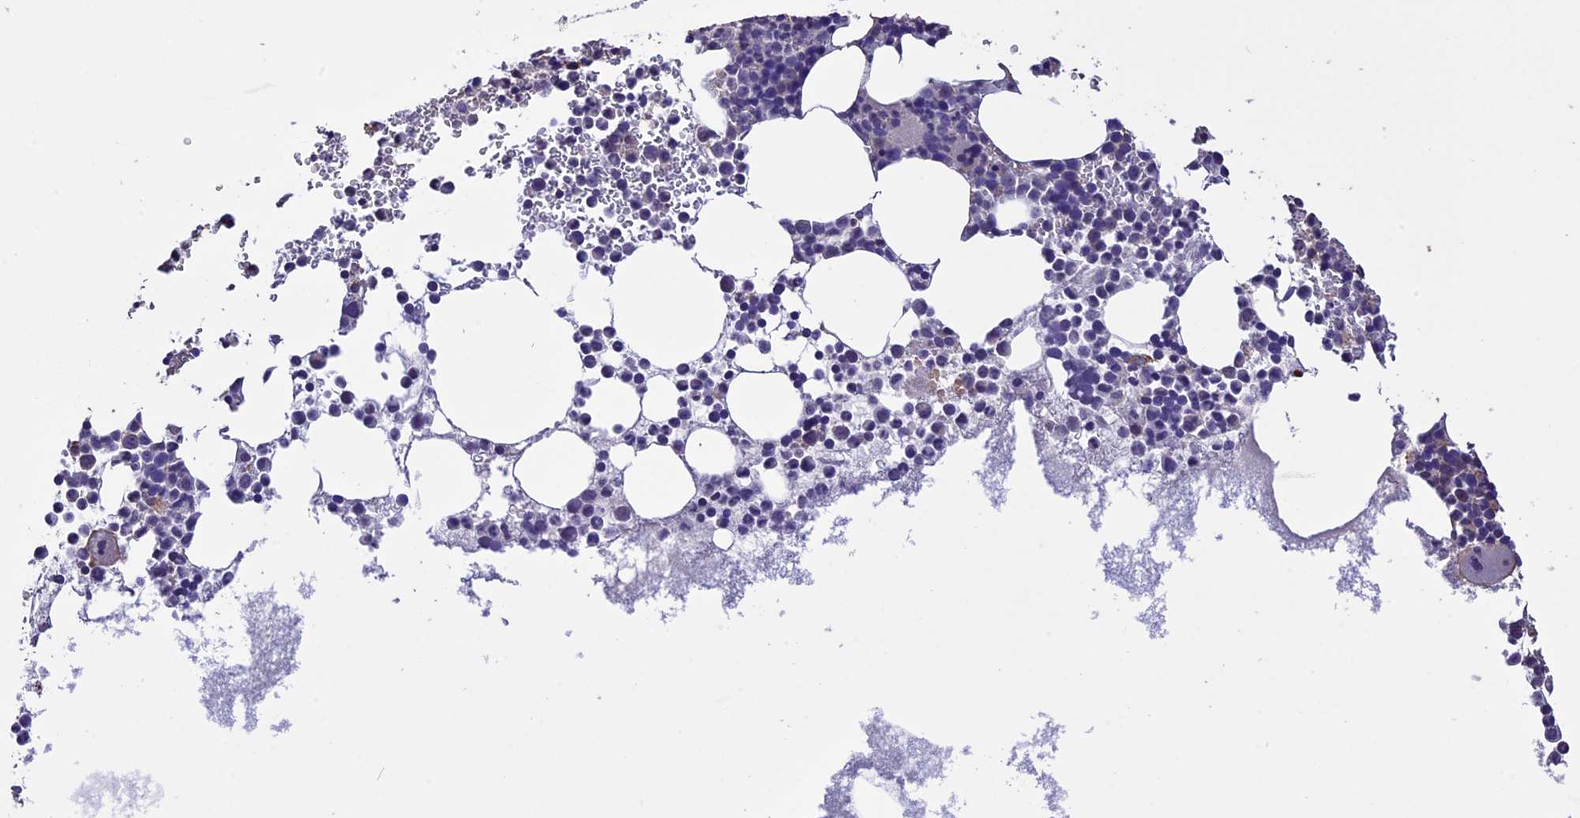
{"staining": {"intensity": "negative", "quantity": "none", "location": "none"}, "tissue": "bone marrow", "cell_type": "Hematopoietic cells", "image_type": "normal", "snomed": [{"axis": "morphology", "description": "Normal tissue, NOS"}, {"axis": "topography", "description": "Bone marrow"}], "caption": "Bone marrow was stained to show a protein in brown. There is no significant positivity in hematopoietic cells. (Stains: DAB immunohistochemistry with hematoxylin counter stain, Microscopy: brightfield microscopy at high magnification).", "gene": "DIS3L", "patient": {"sex": "female", "age": 78}}